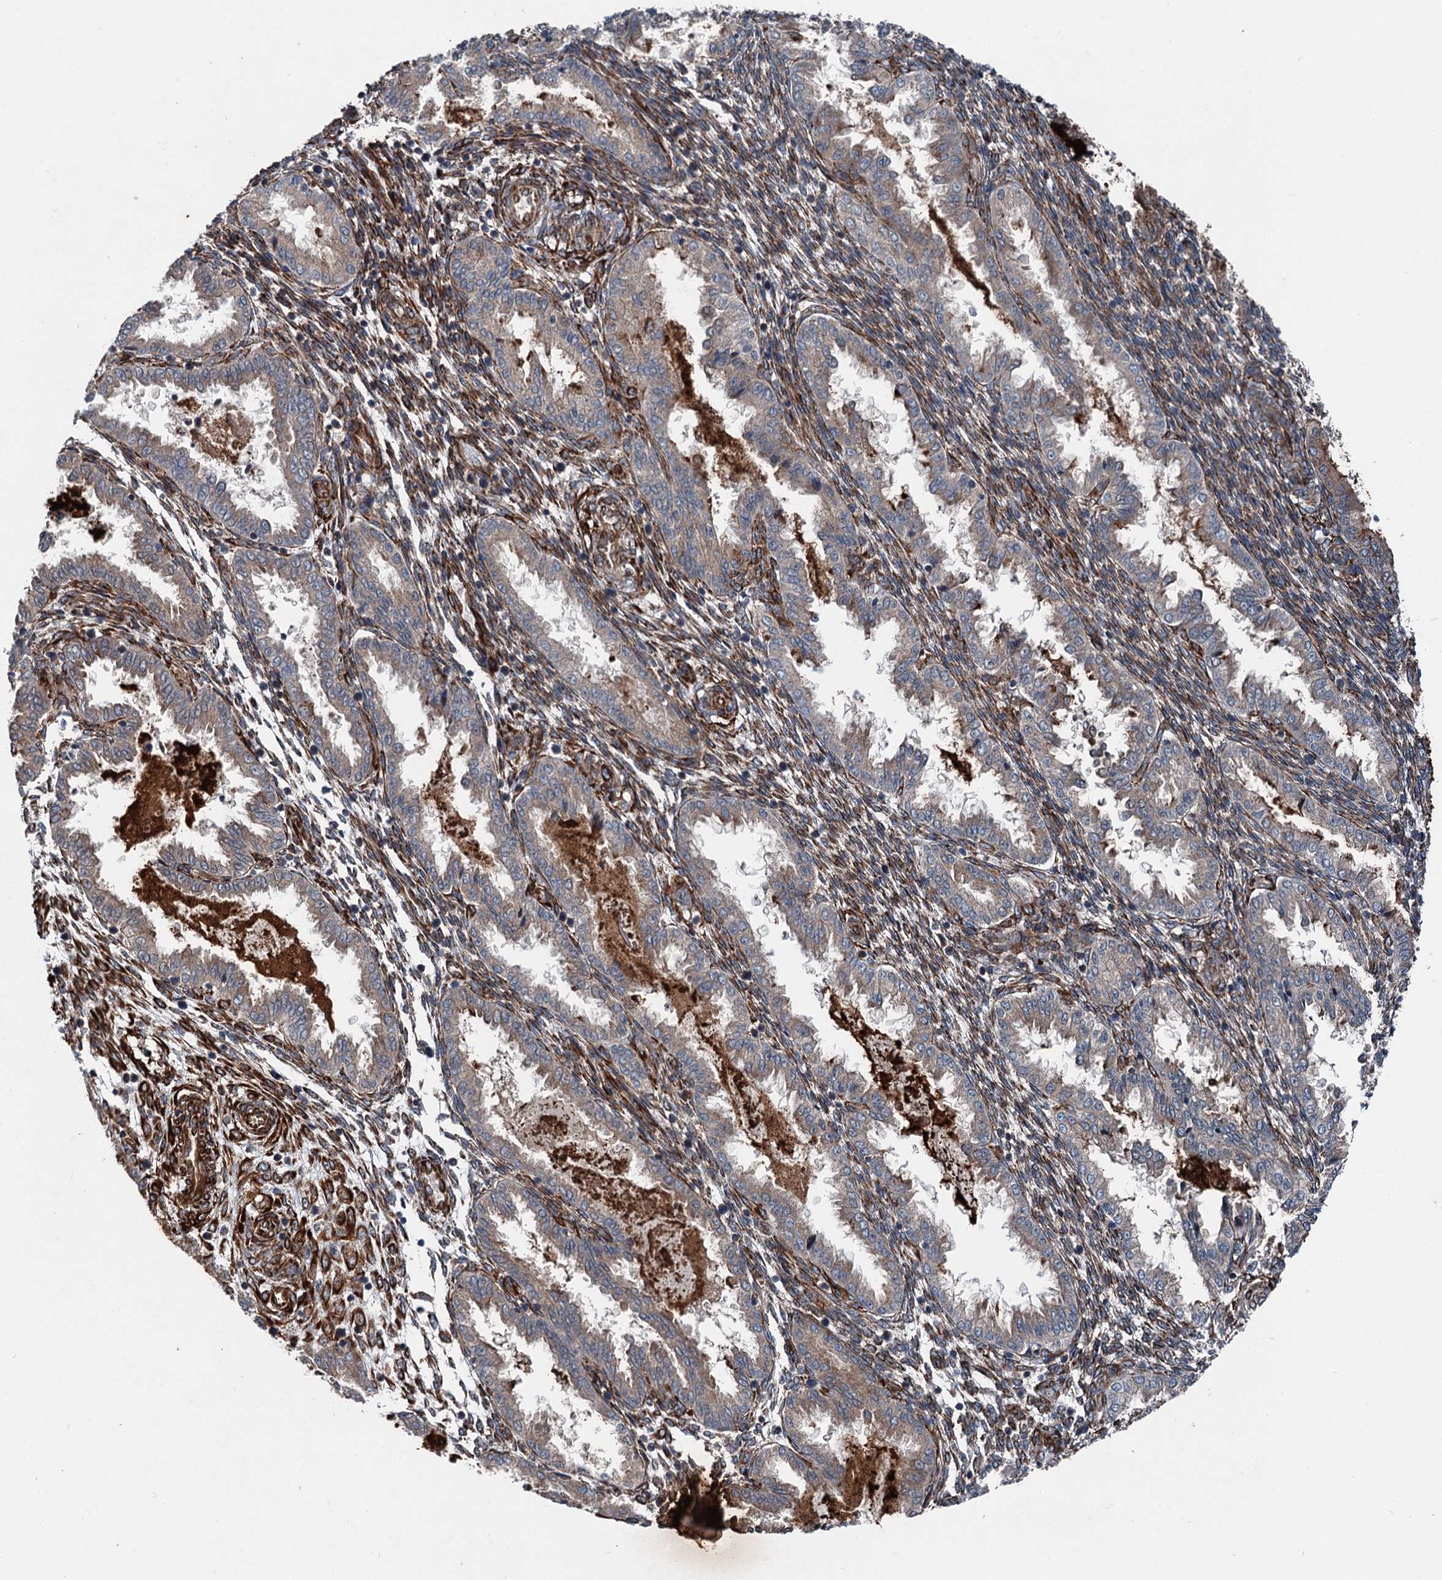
{"staining": {"intensity": "strong", "quantity": "25%-75%", "location": "cytoplasmic/membranous"}, "tissue": "endometrium", "cell_type": "Cells in endometrial stroma", "image_type": "normal", "snomed": [{"axis": "morphology", "description": "Normal tissue, NOS"}, {"axis": "topography", "description": "Endometrium"}], "caption": "This photomicrograph exhibits unremarkable endometrium stained with IHC to label a protein in brown. The cytoplasmic/membranous of cells in endometrial stroma show strong positivity for the protein. Nuclei are counter-stained blue.", "gene": "DDIAS", "patient": {"sex": "female", "age": 33}}